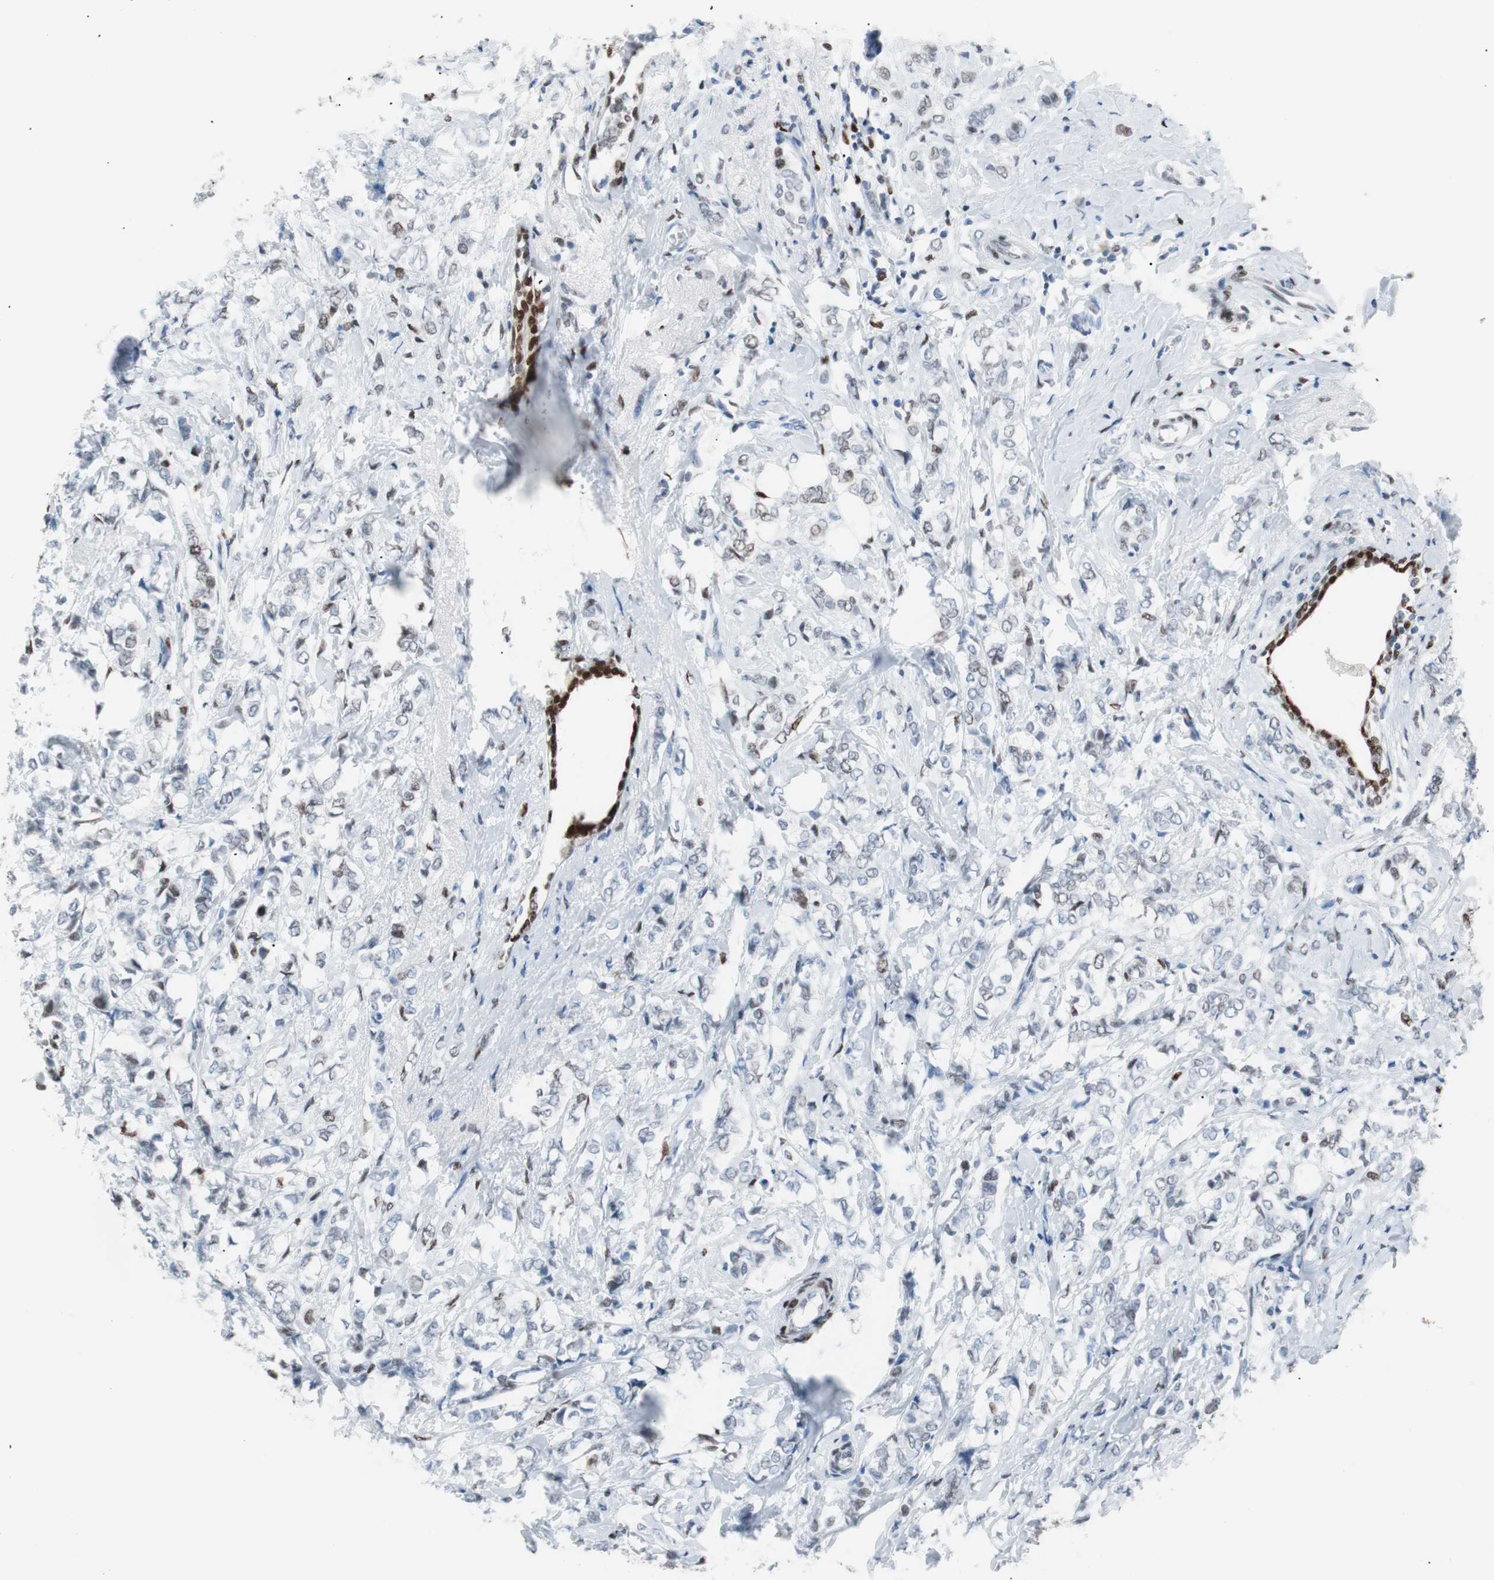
{"staining": {"intensity": "weak", "quantity": "<25%", "location": "nuclear"}, "tissue": "breast cancer", "cell_type": "Tumor cells", "image_type": "cancer", "snomed": [{"axis": "morphology", "description": "Lobular carcinoma"}, {"axis": "topography", "description": "Breast"}], "caption": "DAB (3,3'-diaminobenzidine) immunohistochemical staining of human breast cancer (lobular carcinoma) shows no significant positivity in tumor cells.", "gene": "CEBPB", "patient": {"sex": "female", "age": 60}}